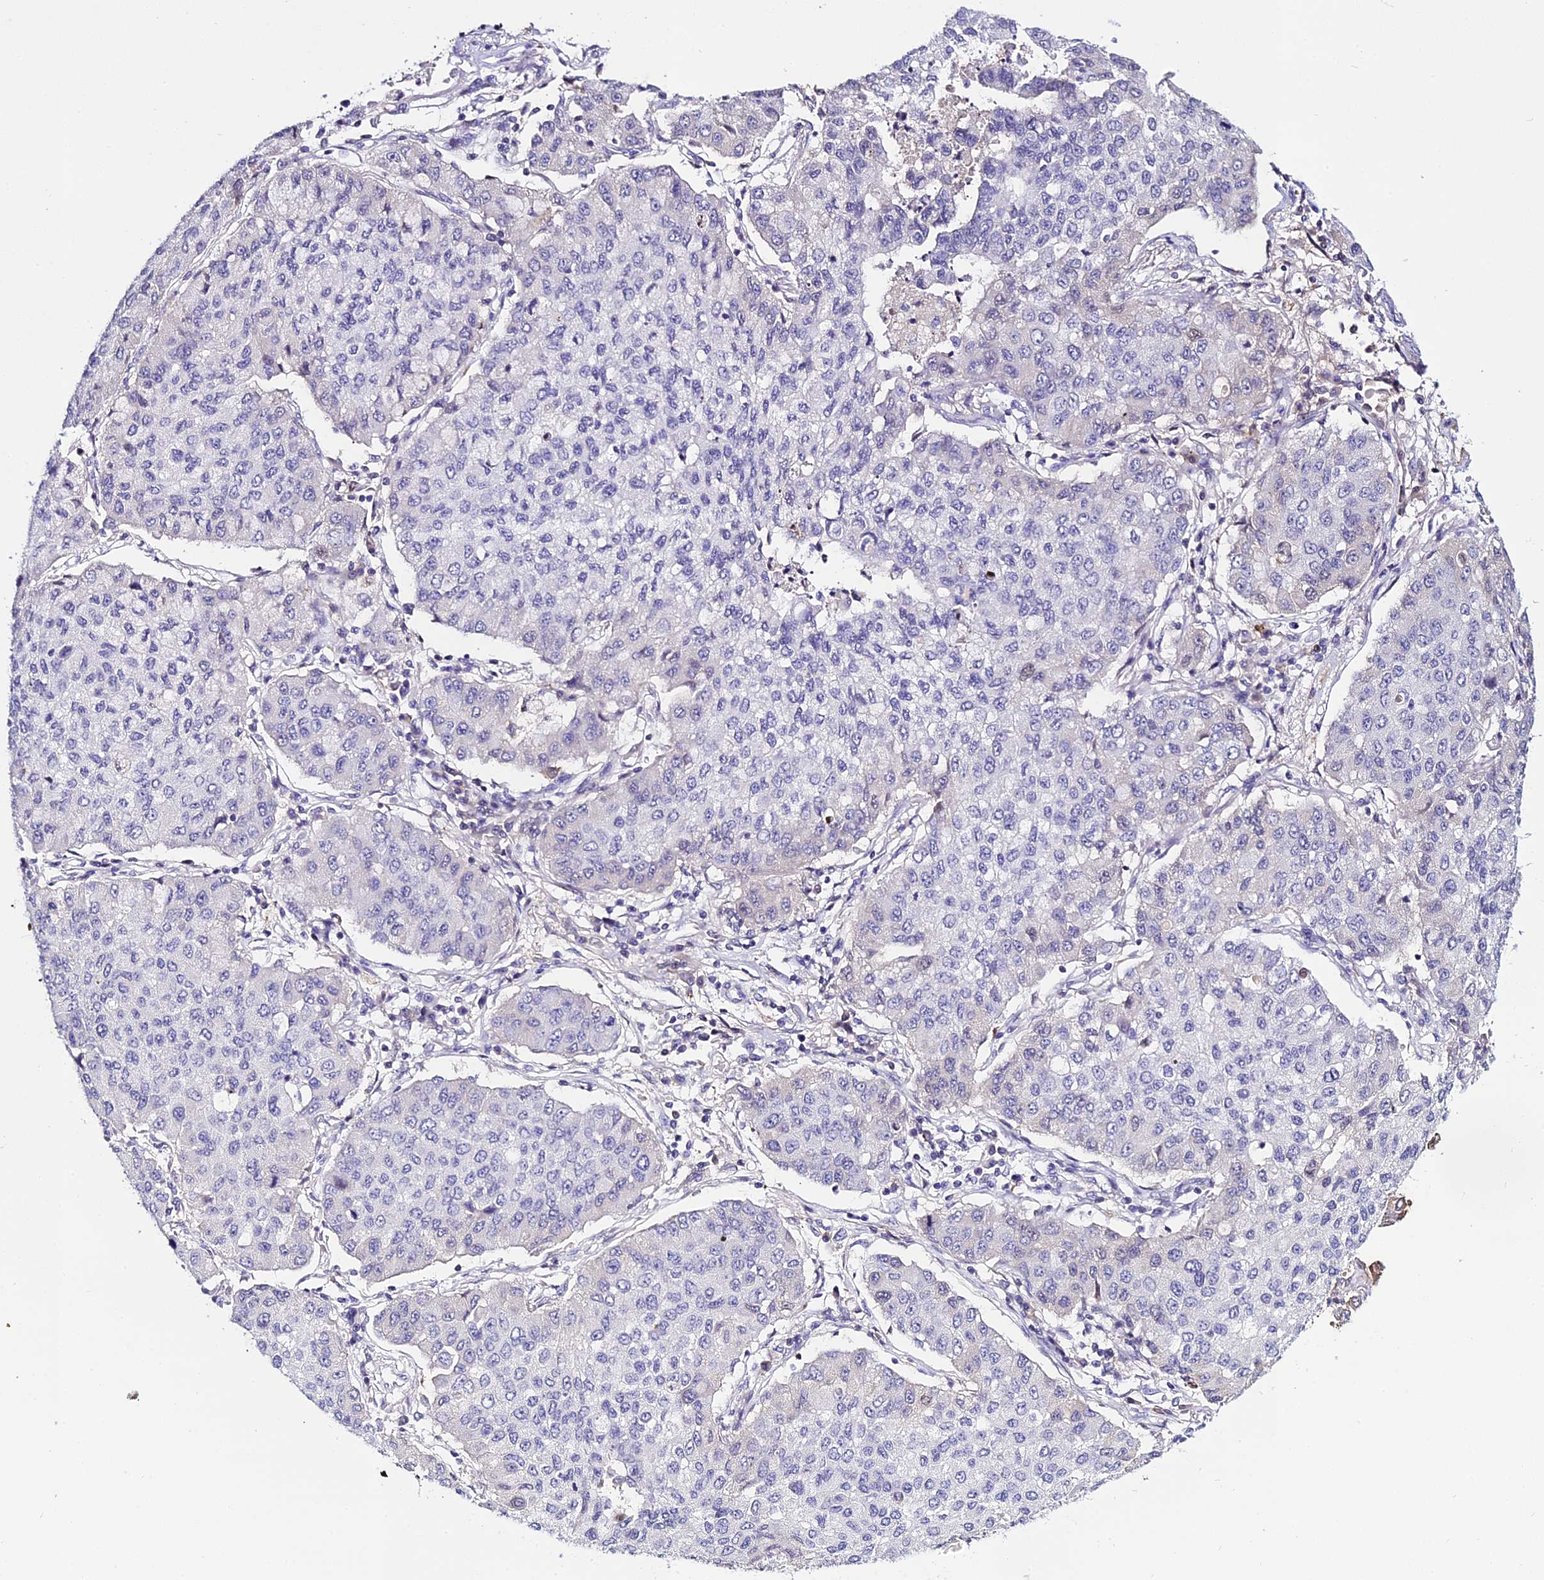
{"staining": {"intensity": "negative", "quantity": "none", "location": "none"}, "tissue": "lung cancer", "cell_type": "Tumor cells", "image_type": "cancer", "snomed": [{"axis": "morphology", "description": "Squamous cell carcinoma, NOS"}, {"axis": "topography", "description": "Lung"}], "caption": "The immunohistochemistry micrograph has no significant staining in tumor cells of lung cancer (squamous cell carcinoma) tissue. Brightfield microscopy of immunohistochemistry stained with DAB (3,3'-diaminobenzidine) (brown) and hematoxylin (blue), captured at high magnification.", "gene": "DEFB132", "patient": {"sex": "male", "age": 74}}